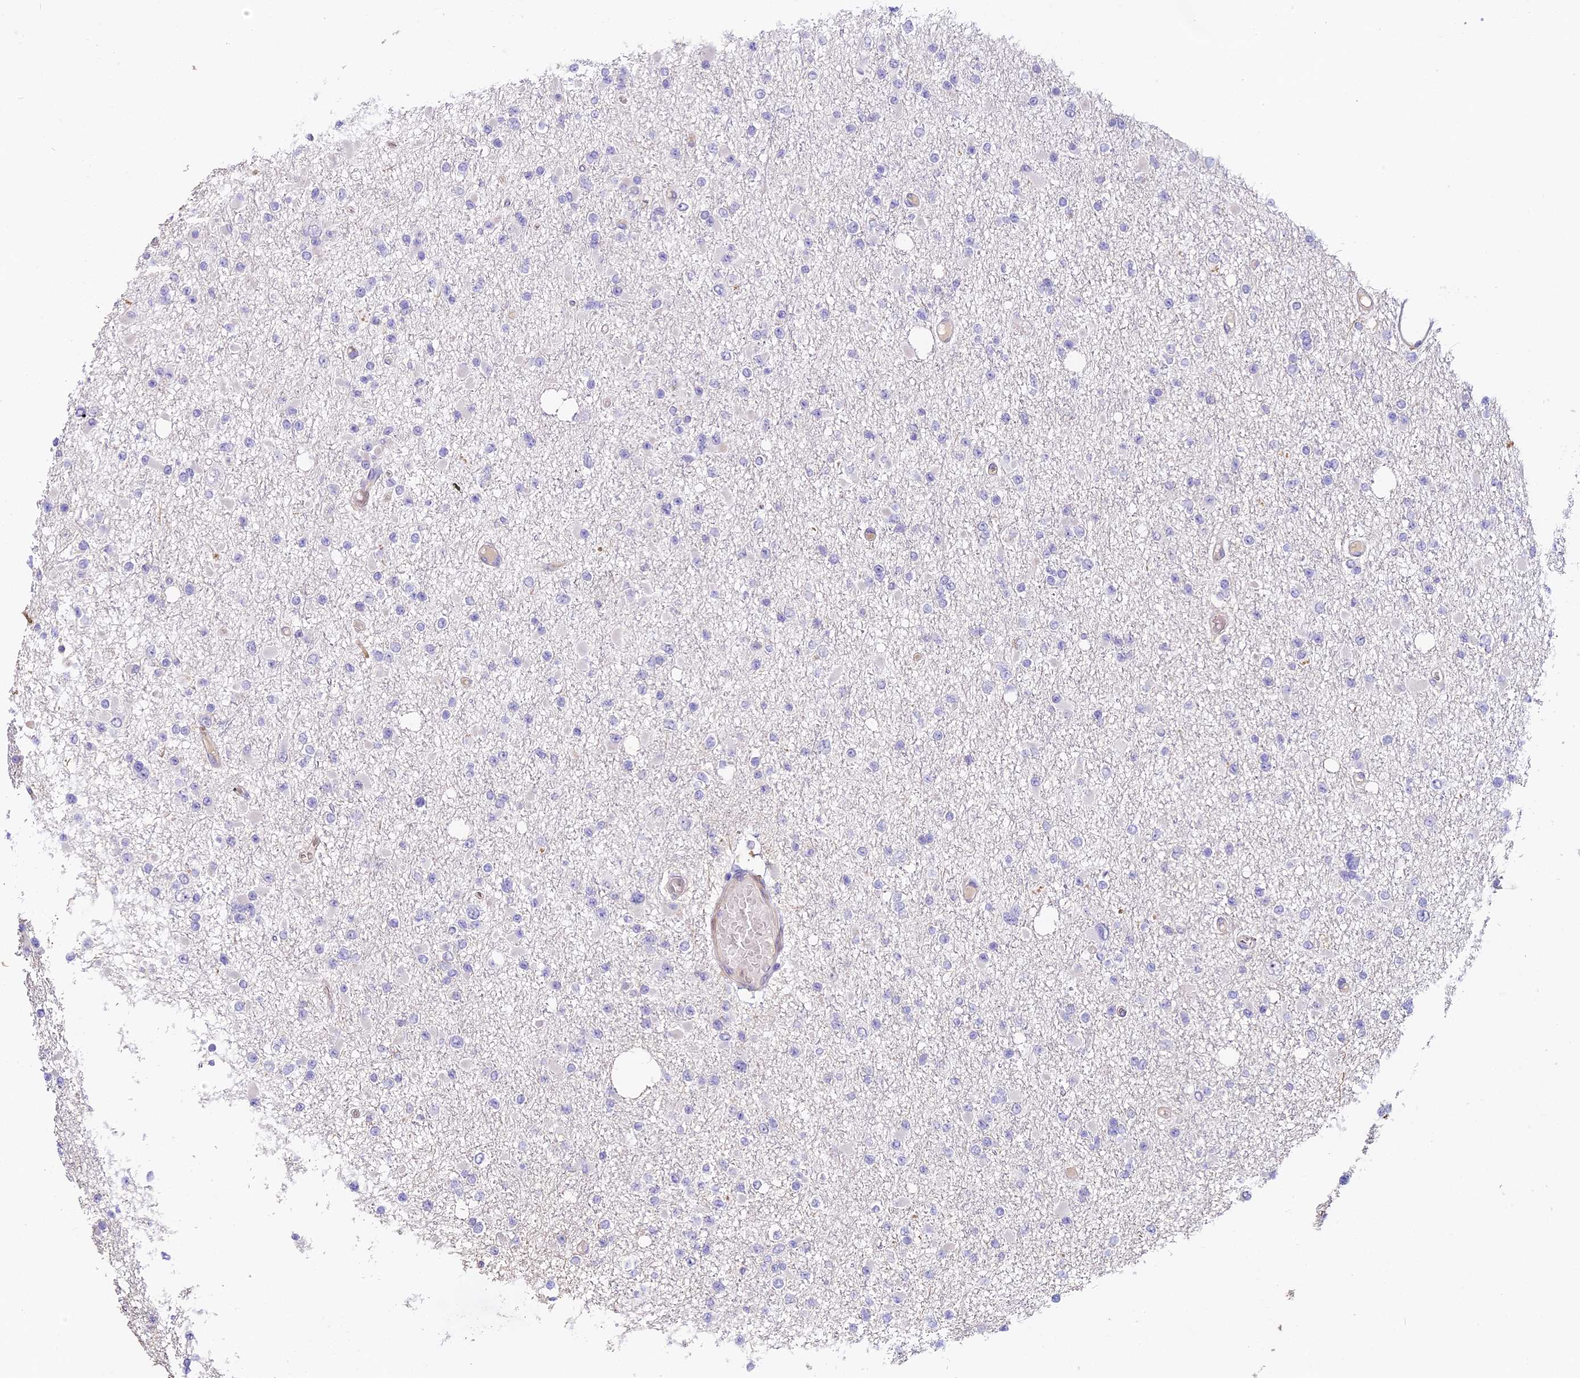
{"staining": {"intensity": "negative", "quantity": "none", "location": "none"}, "tissue": "glioma", "cell_type": "Tumor cells", "image_type": "cancer", "snomed": [{"axis": "morphology", "description": "Glioma, malignant, Low grade"}, {"axis": "topography", "description": "Brain"}], "caption": "High power microscopy photomicrograph of an immunohistochemistry (IHC) micrograph of malignant glioma (low-grade), revealing no significant positivity in tumor cells.", "gene": "NOD2", "patient": {"sex": "female", "age": 22}}